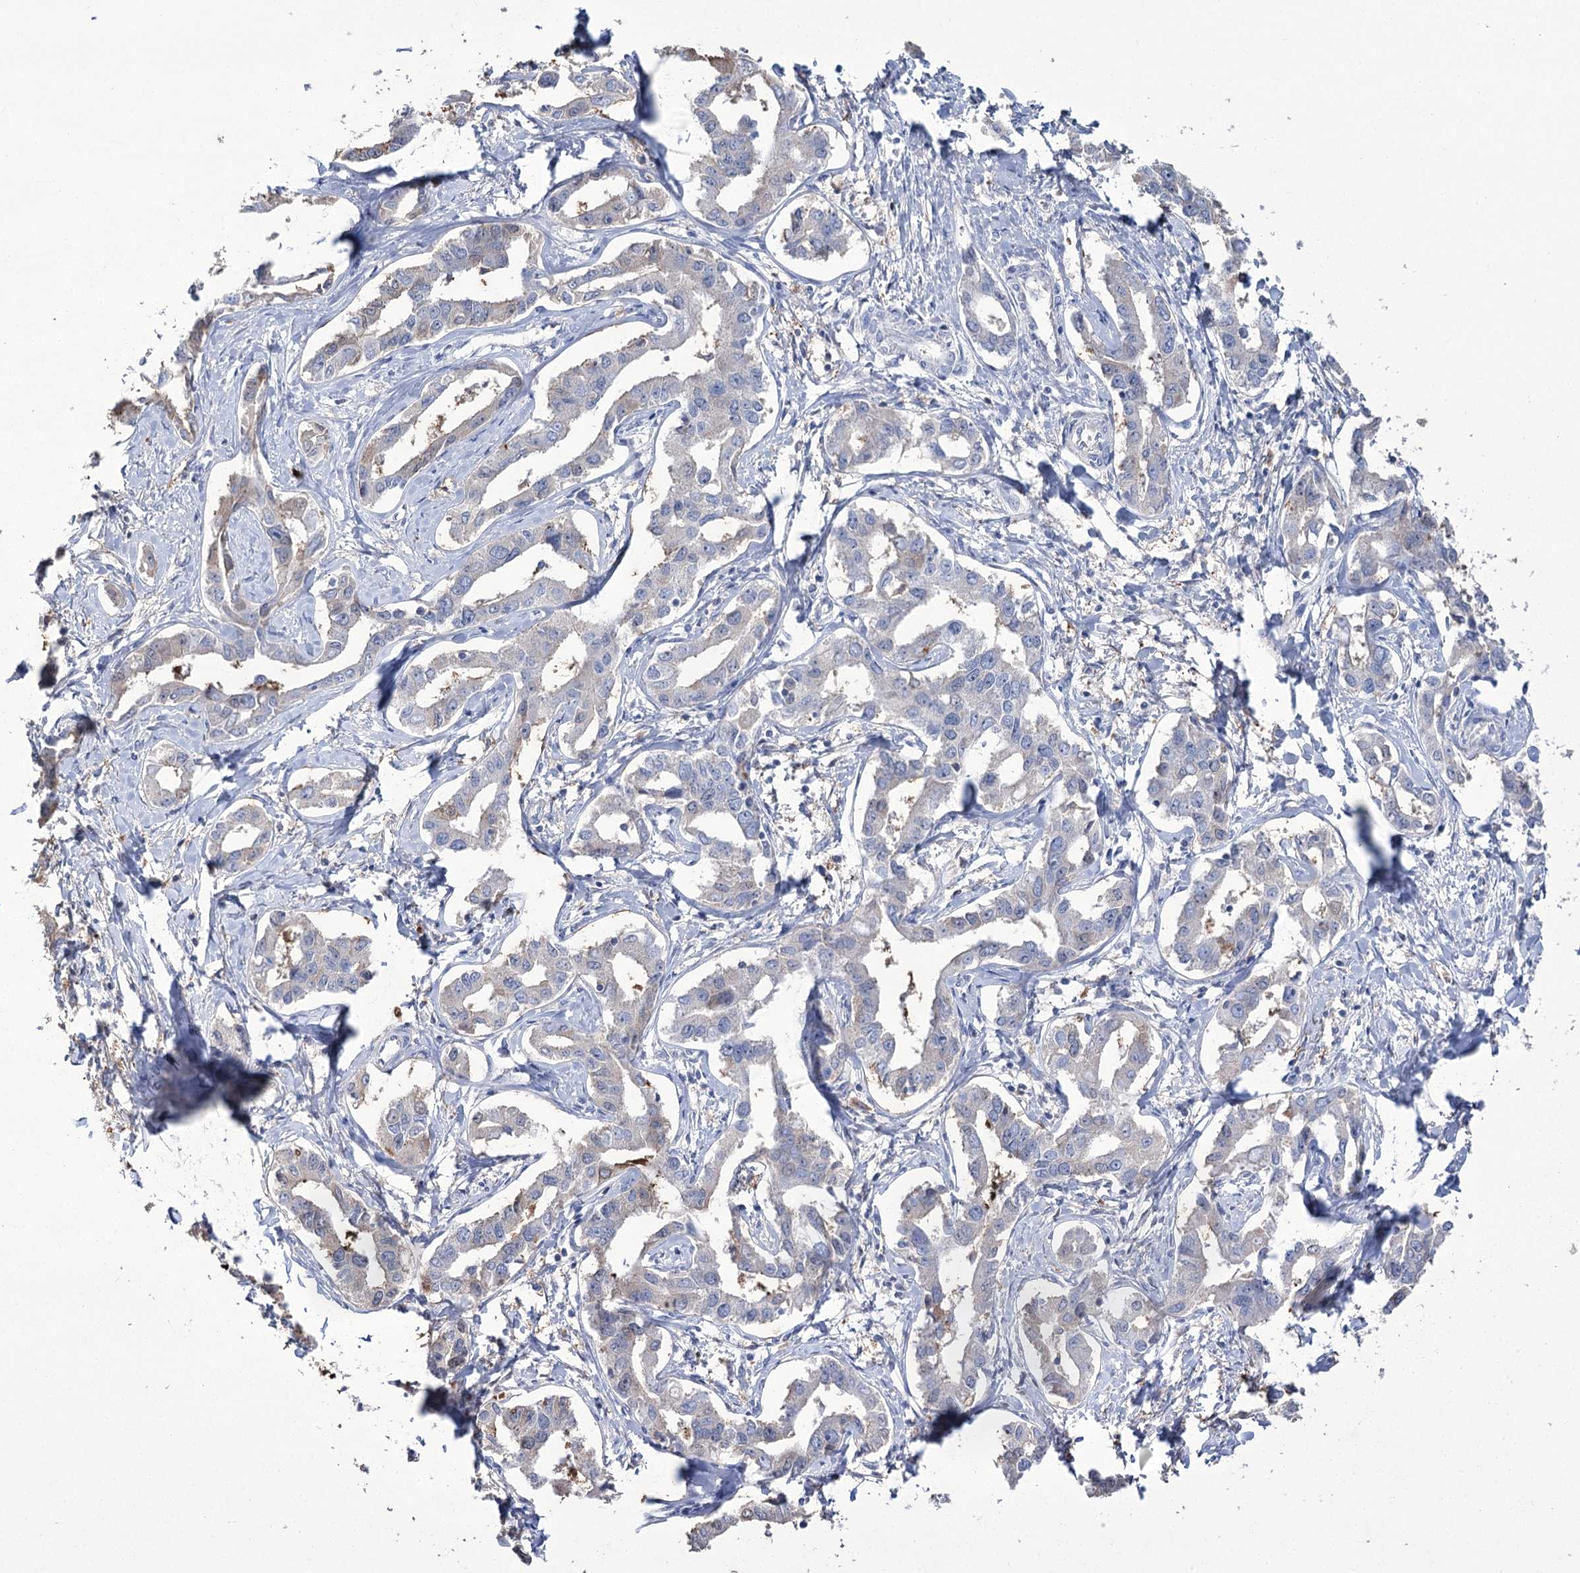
{"staining": {"intensity": "negative", "quantity": "none", "location": "none"}, "tissue": "liver cancer", "cell_type": "Tumor cells", "image_type": "cancer", "snomed": [{"axis": "morphology", "description": "Cholangiocarcinoma"}, {"axis": "topography", "description": "Liver"}], "caption": "An immunohistochemistry histopathology image of liver cholangiocarcinoma is shown. There is no staining in tumor cells of liver cholangiocarcinoma.", "gene": "ZNF622", "patient": {"sex": "male", "age": 59}}